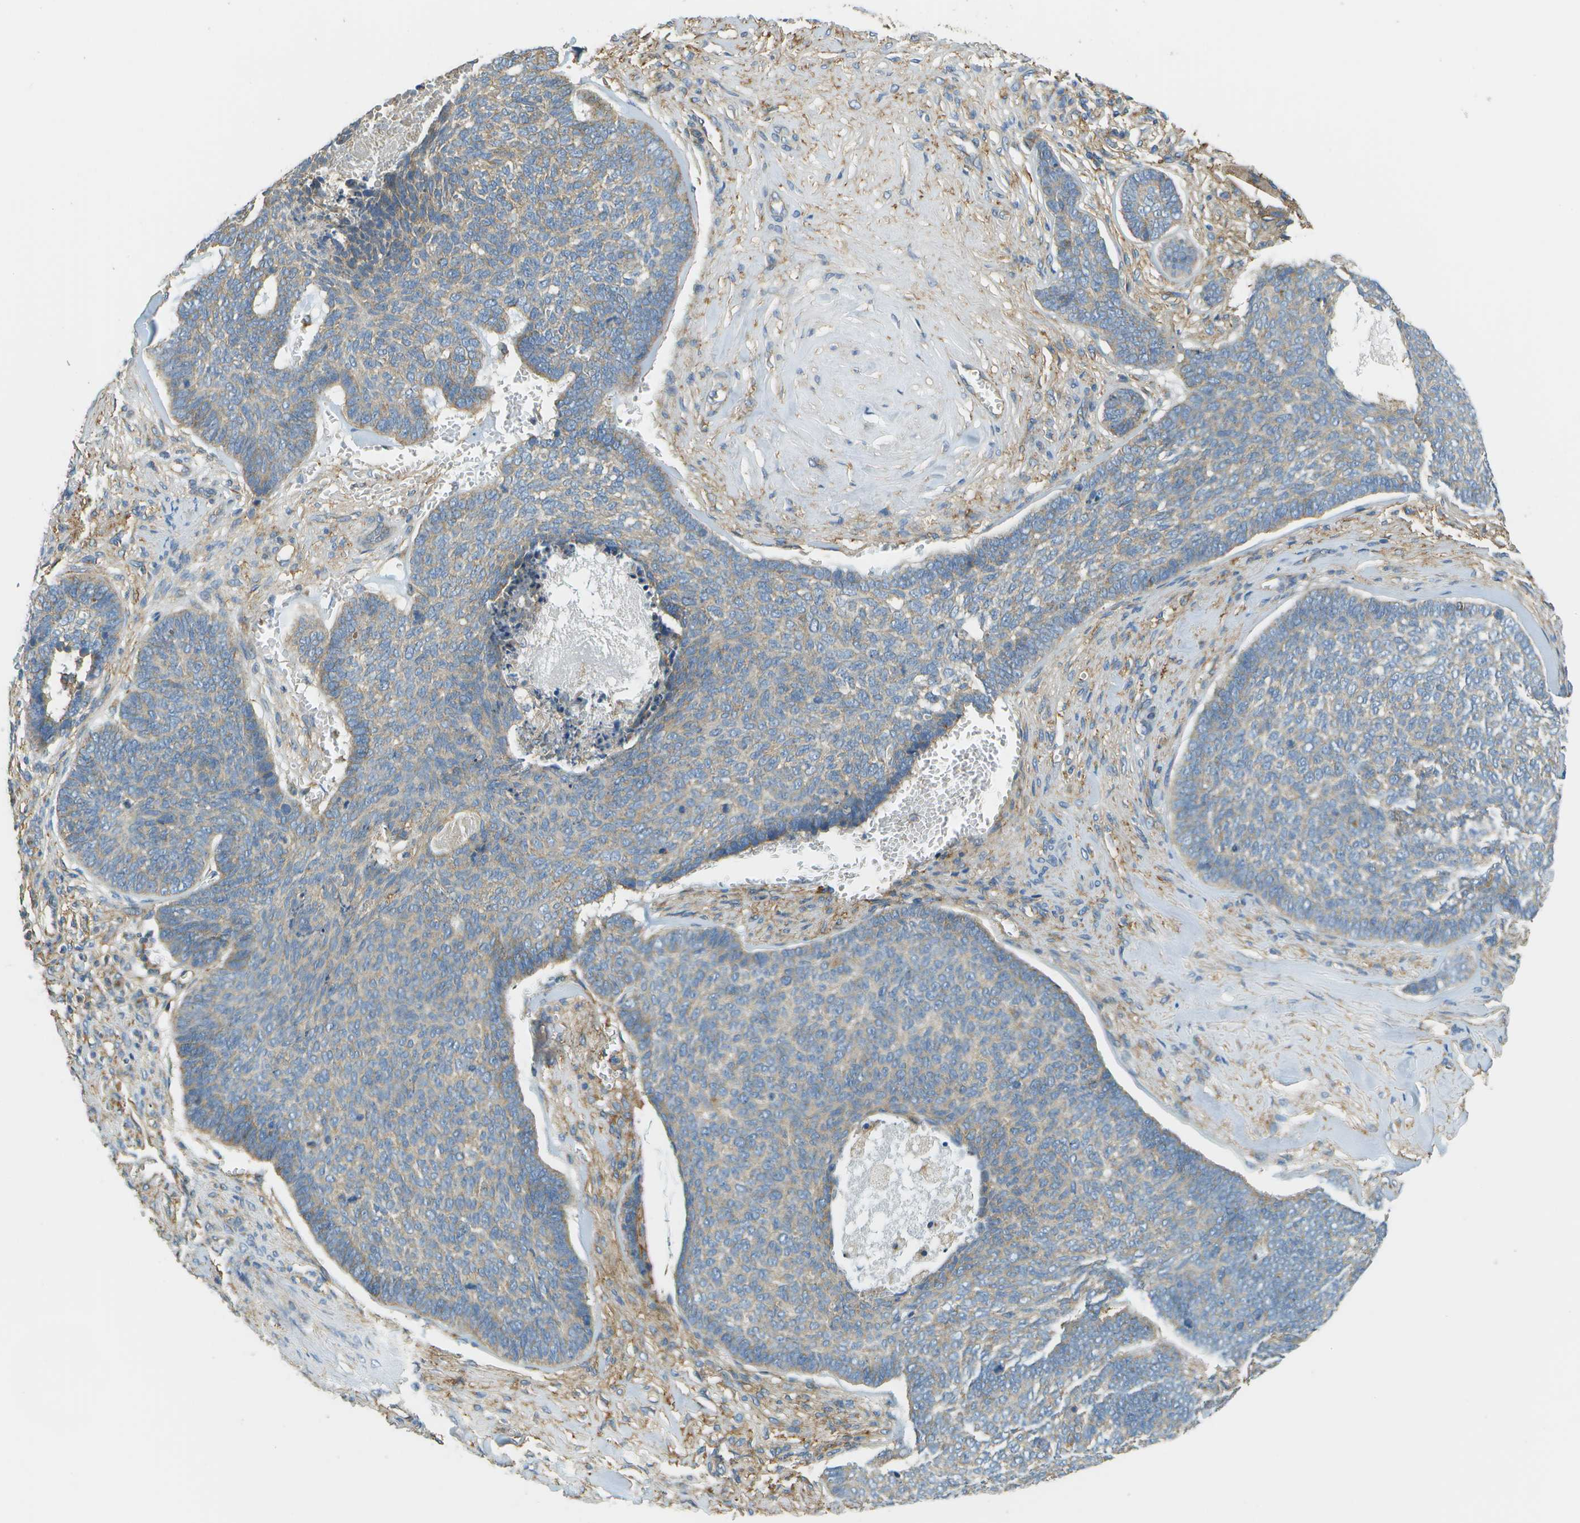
{"staining": {"intensity": "weak", "quantity": "25%-75%", "location": "cytoplasmic/membranous"}, "tissue": "skin cancer", "cell_type": "Tumor cells", "image_type": "cancer", "snomed": [{"axis": "morphology", "description": "Basal cell carcinoma"}, {"axis": "topography", "description": "Skin"}], "caption": "Protein staining demonstrates weak cytoplasmic/membranous expression in about 25%-75% of tumor cells in skin basal cell carcinoma.", "gene": "CLTC", "patient": {"sex": "male", "age": 84}}